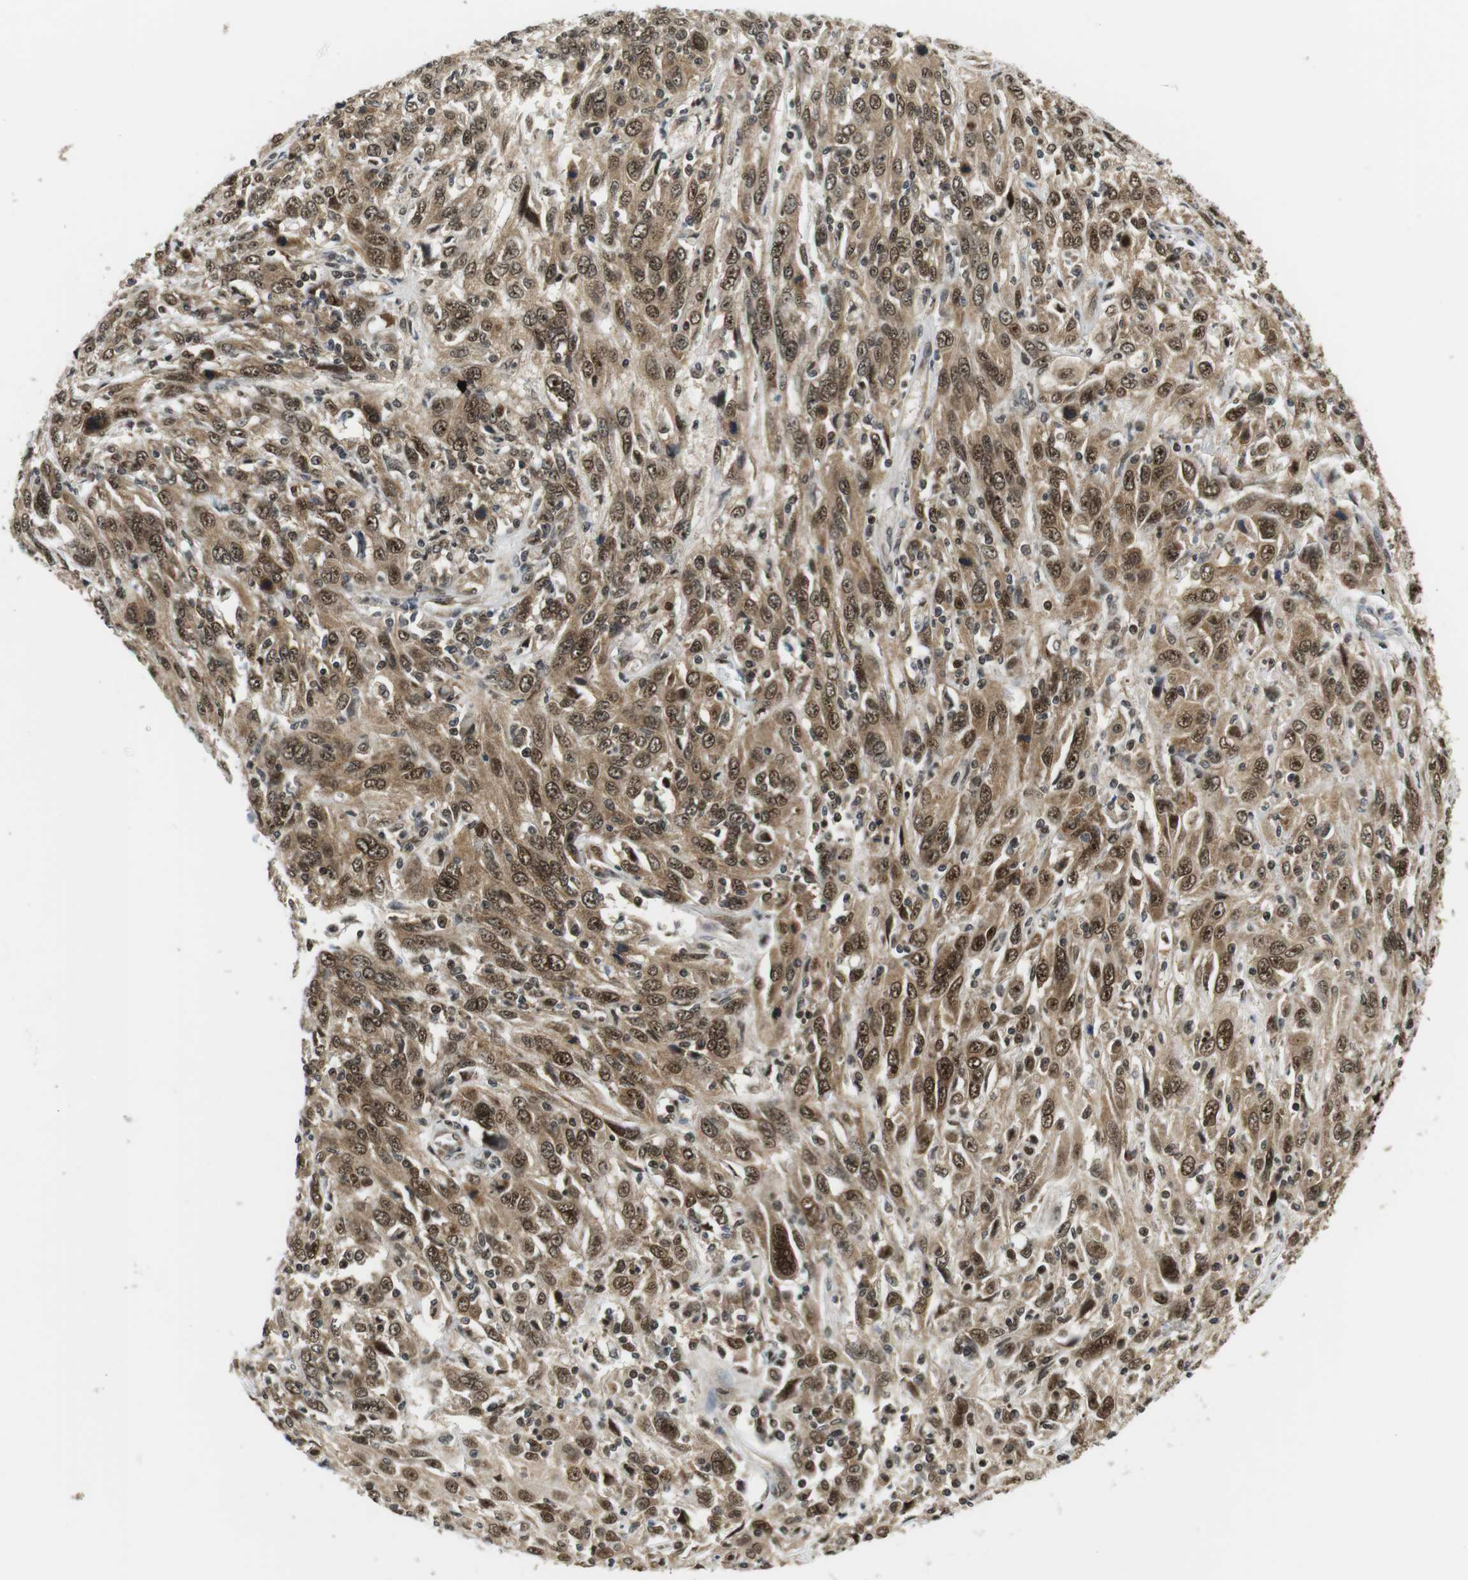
{"staining": {"intensity": "moderate", "quantity": ">75%", "location": "cytoplasmic/membranous,nuclear"}, "tissue": "cervical cancer", "cell_type": "Tumor cells", "image_type": "cancer", "snomed": [{"axis": "morphology", "description": "Squamous cell carcinoma, NOS"}, {"axis": "topography", "description": "Cervix"}], "caption": "Protein positivity by immunohistochemistry reveals moderate cytoplasmic/membranous and nuclear expression in about >75% of tumor cells in cervical cancer (squamous cell carcinoma).", "gene": "CSNK2B", "patient": {"sex": "female", "age": 46}}